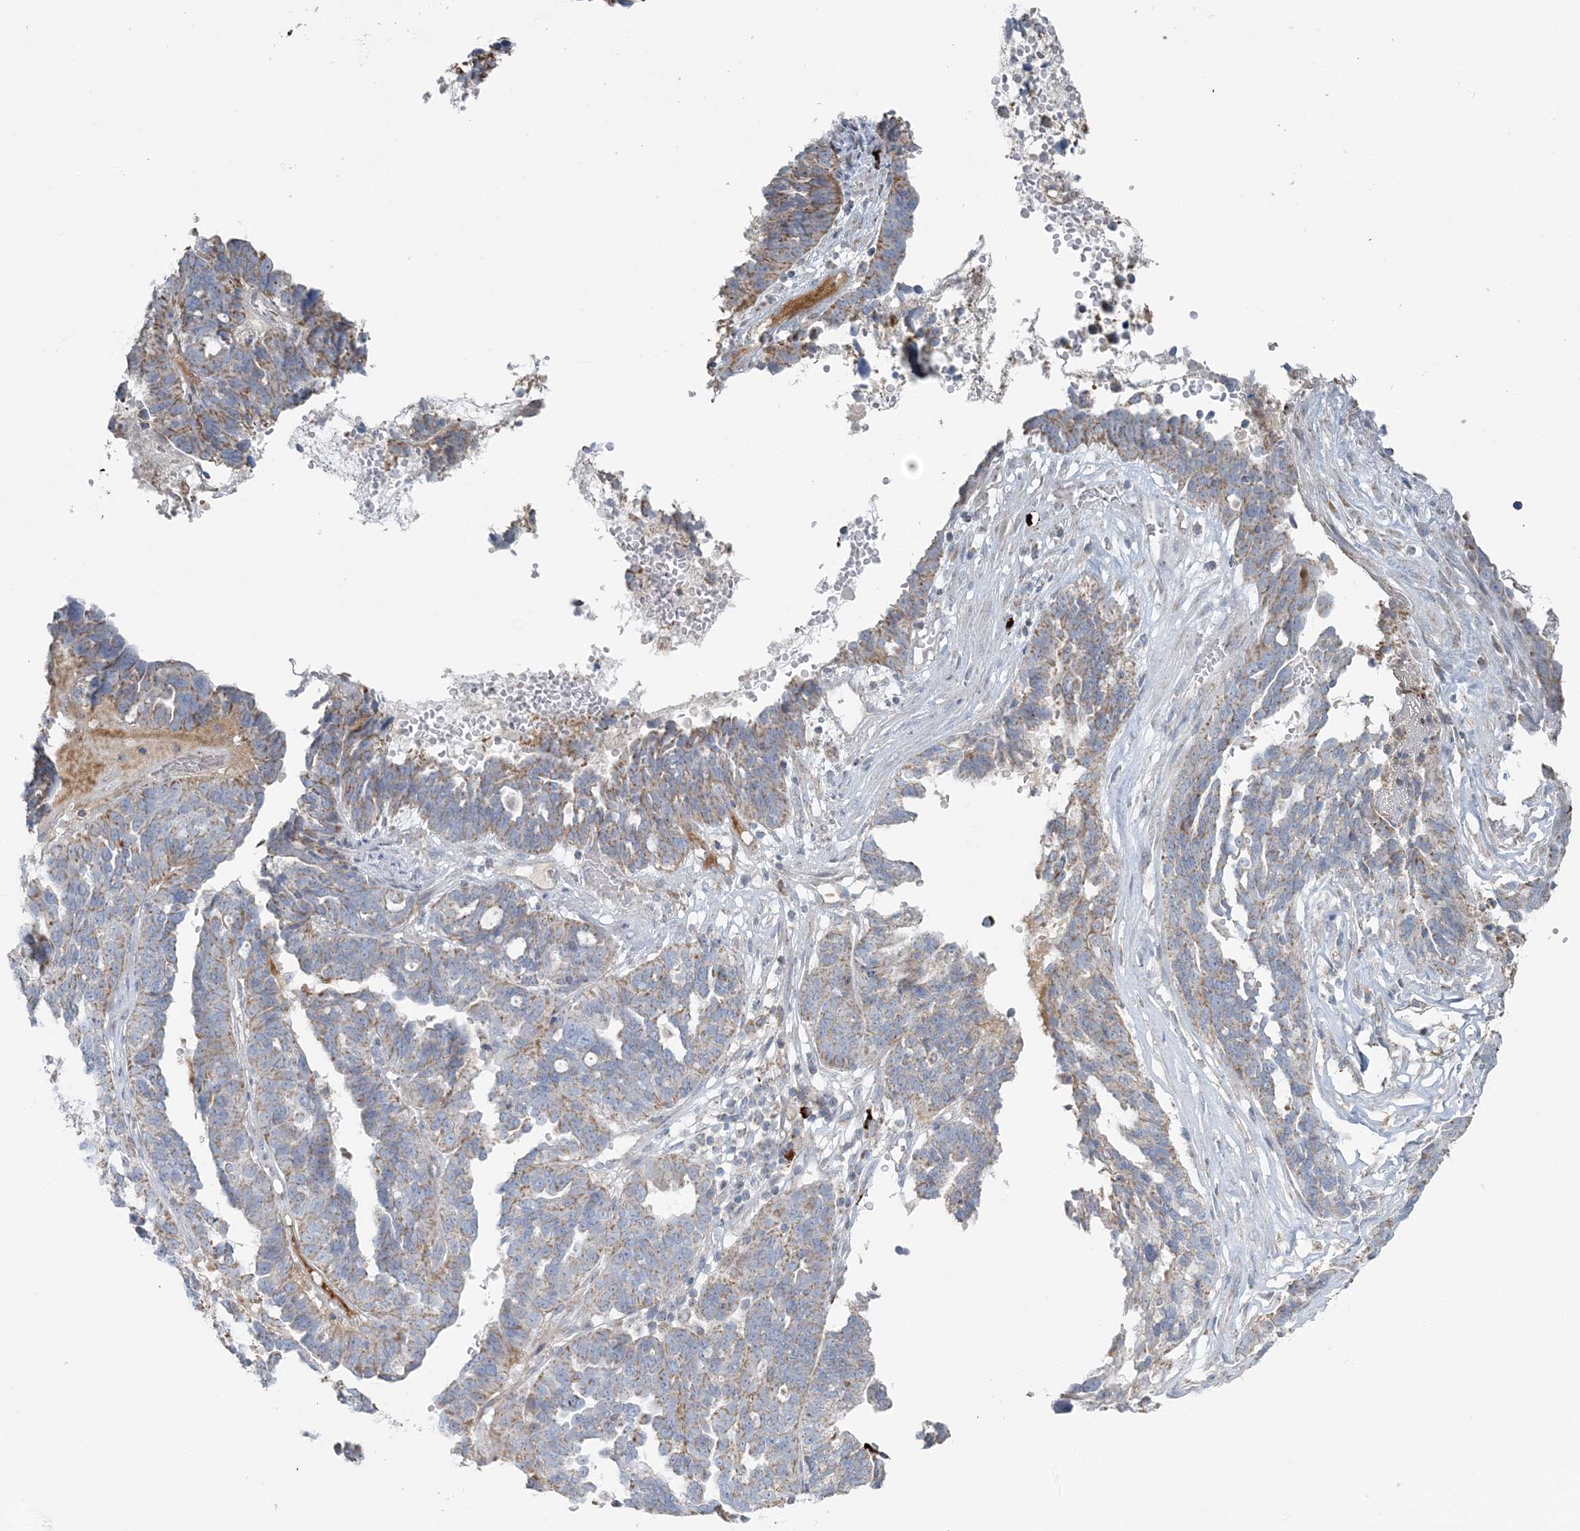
{"staining": {"intensity": "weak", "quantity": "25%-75%", "location": "cytoplasmic/membranous"}, "tissue": "ovarian cancer", "cell_type": "Tumor cells", "image_type": "cancer", "snomed": [{"axis": "morphology", "description": "Cystadenocarcinoma, serous, NOS"}, {"axis": "topography", "description": "Ovary"}], "caption": "Protein staining by immunohistochemistry (IHC) shows weak cytoplasmic/membranous staining in approximately 25%-75% of tumor cells in ovarian cancer (serous cystadenocarcinoma).", "gene": "SLC22A16", "patient": {"sex": "female", "age": 59}}